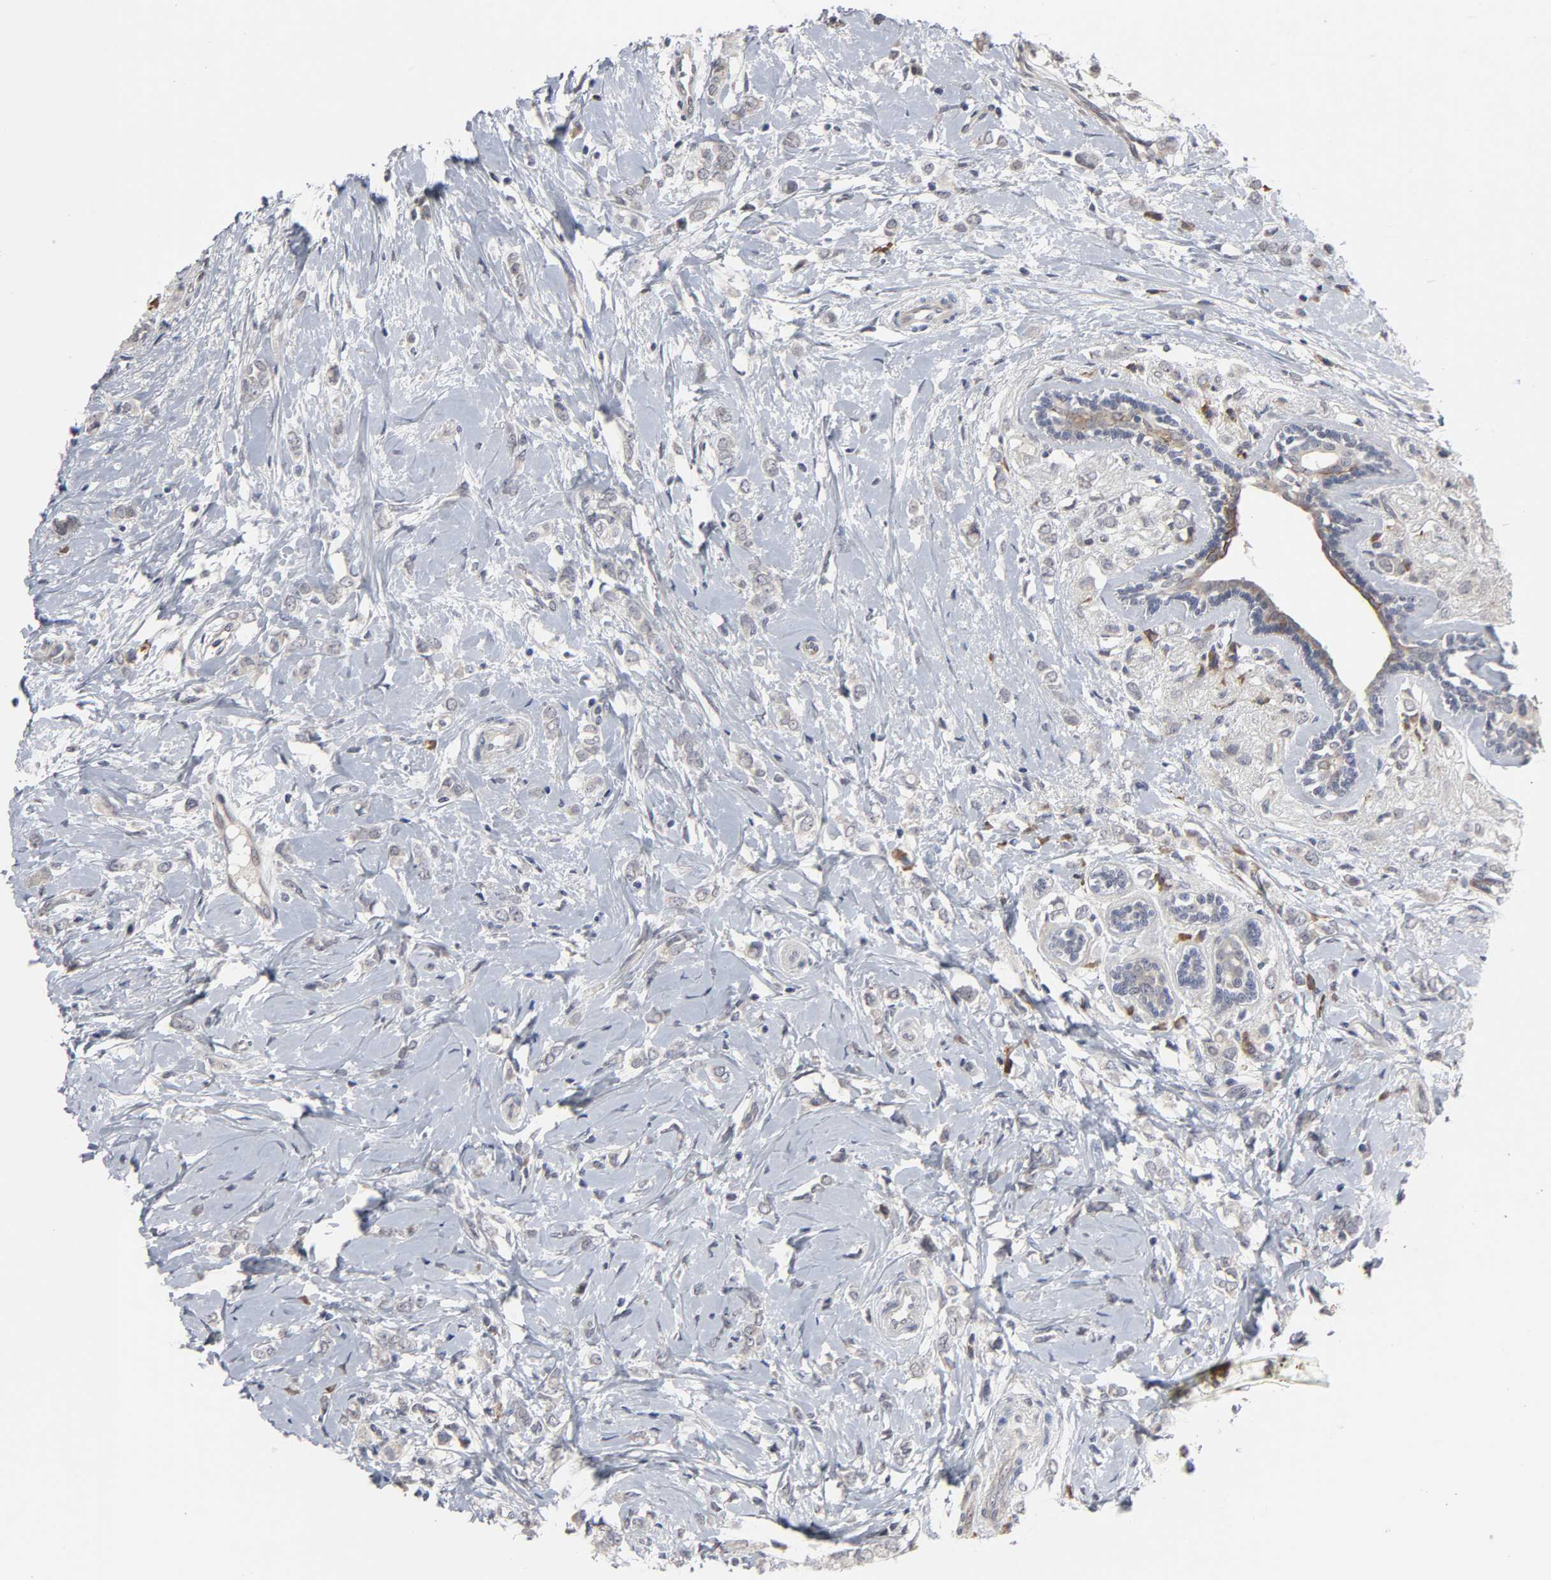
{"staining": {"intensity": "weak", "quantity": "25%-75%", "location": "cytoplasmic/membranous"}, "tissue": "breast cancer", "cell_type": "Tumor cells", "image_type": "cancer", "snomed": [{"axis": "morphology", "description": "Normal tissue, NOS"}, {"axis": "morphology", "description": "Lobular carcinoma"}, {"axis": "topography", "description": "Breast"}], "caption": "Human breast lobular carcinoma stained with a brown dye exhibits weak cytoplasmic/membranous positive positivity in approximately 25%-75% of tumor cells.", "gene": "HNF4A", "patient": {"sex": "female", "age": 47}}